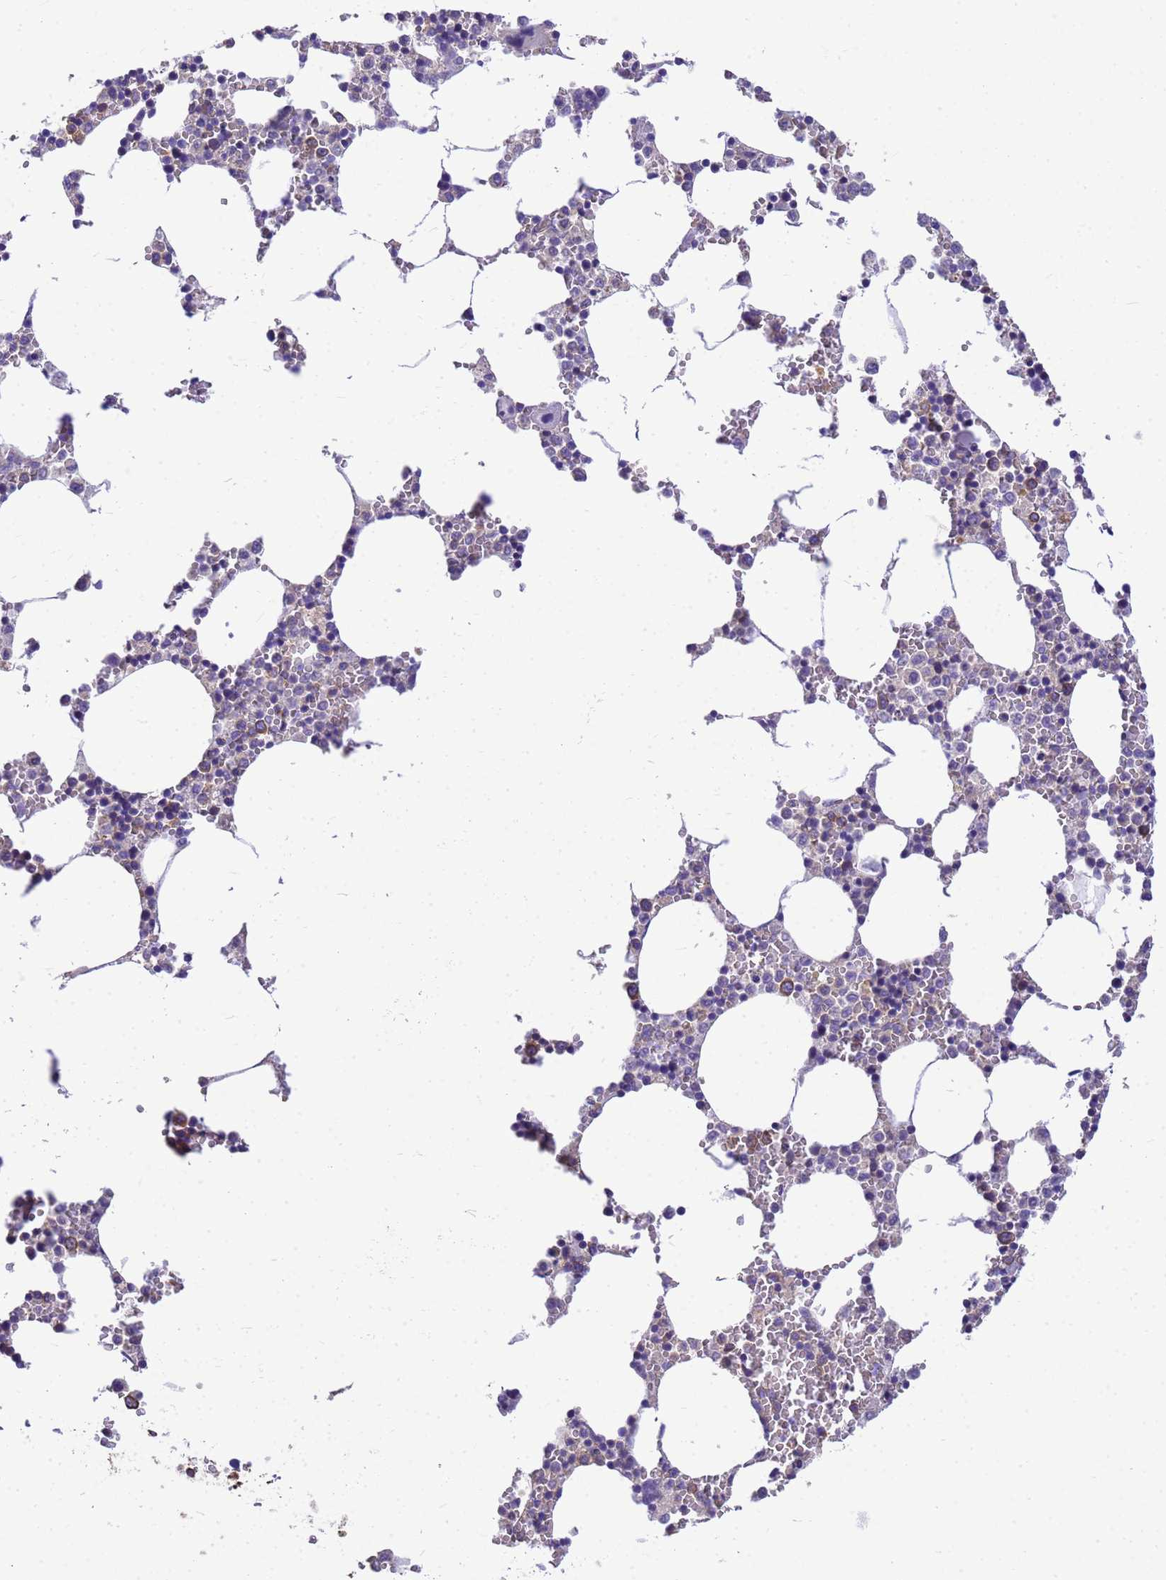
{"staining": {"intensity": "moderate", "quantity": "25%-75%", "location": "cytoplasmic/membranous"}, "tissue": "bone marrow", "cell_type": "Hematopoietic cells", "image_type": "normal", "snomed": [{"axis": "morphology", "description": "Normal tissue, NOS"}, {"axis": "topography", "description": "Bone marrow"}], "caption": "A medium amount of moderate cytoplasmic/membranous staining is appreciated in about 25%-75% of hematopoietic cells in unremarkable bone marrow.", "gene": "ENSG00000198211", "patient": {"sex": "female", "age": 64}}